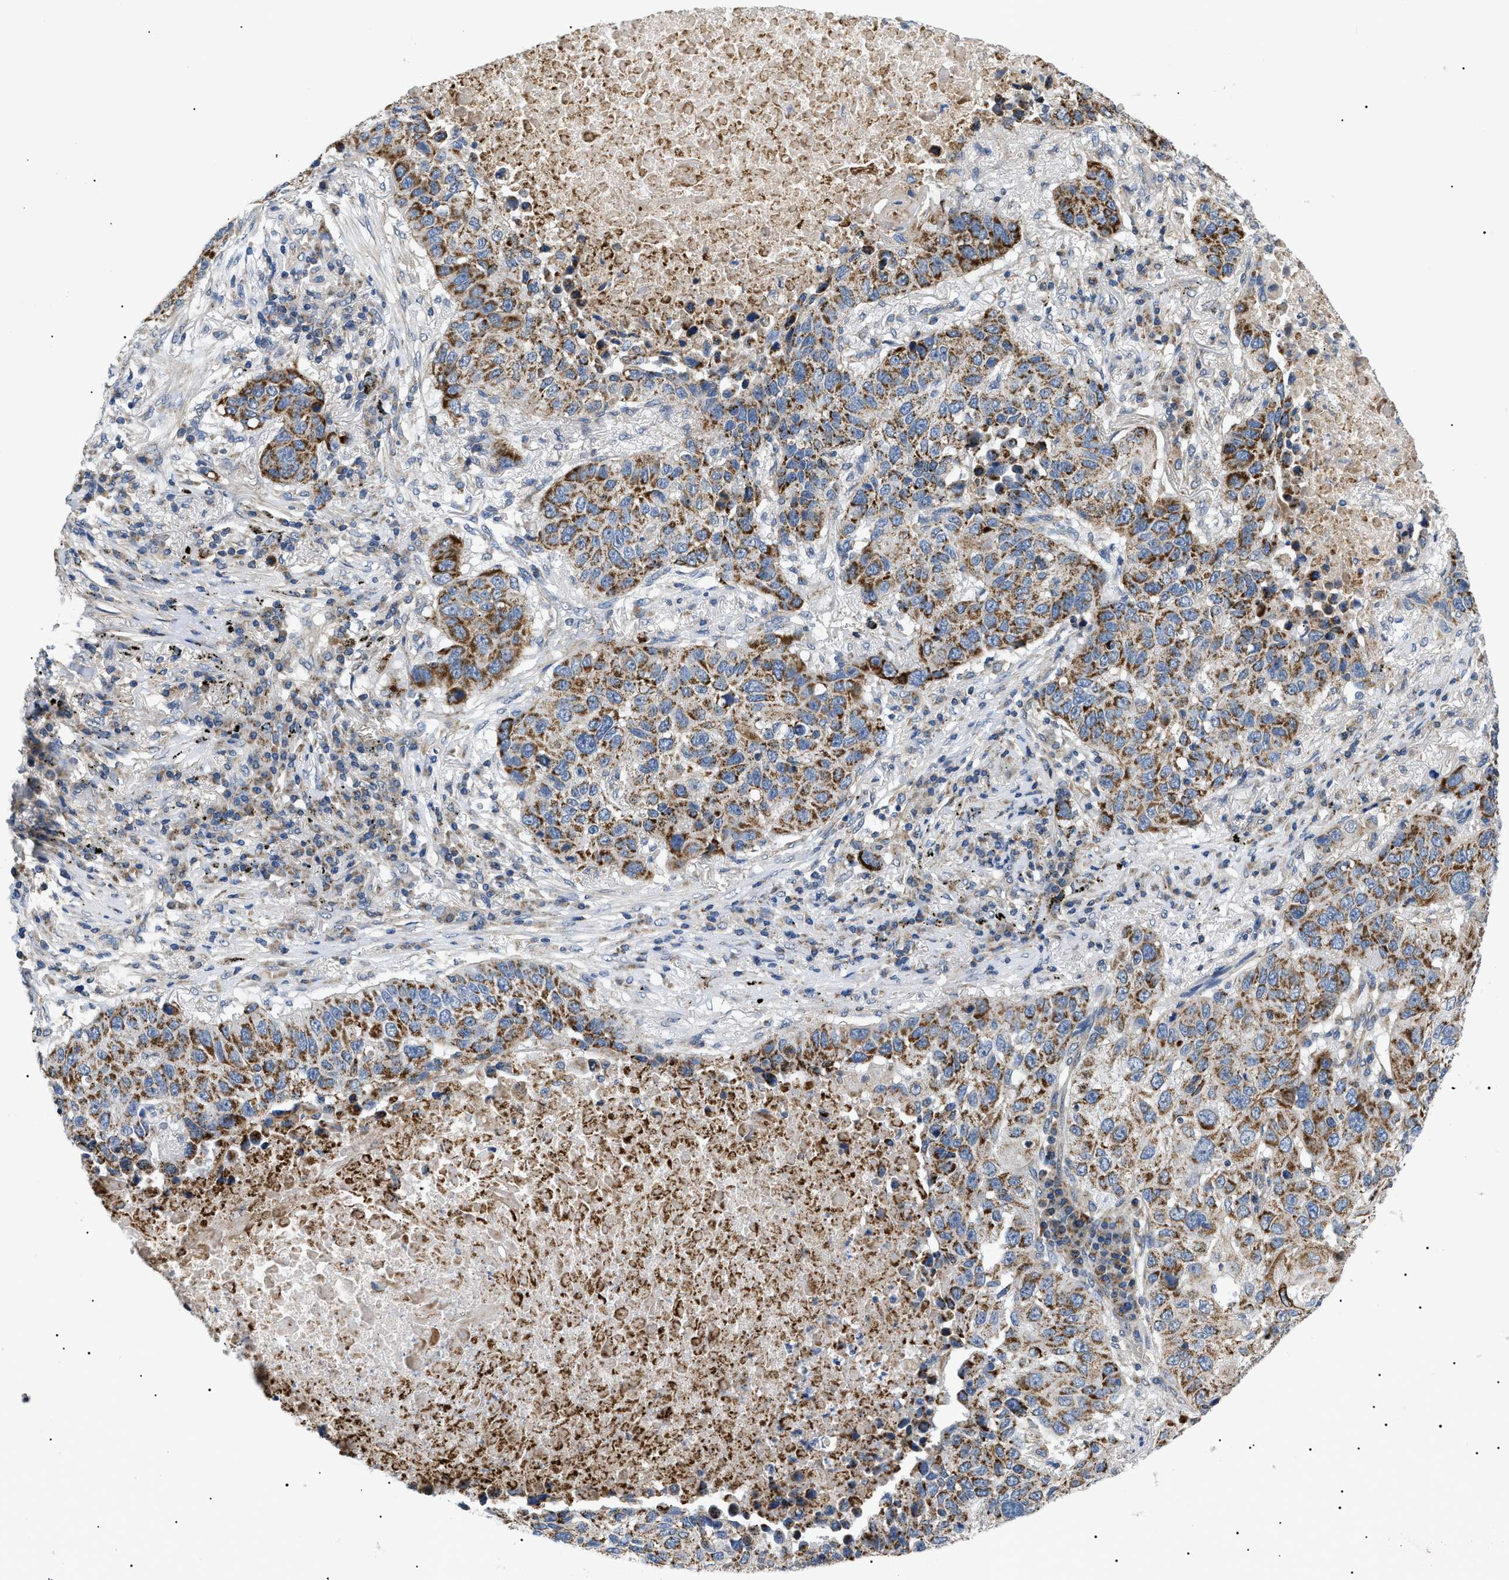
{"staining": {"intensity": "moderate", "quantity": ">75%", "location": "cytoplasmic/membranous"}, "tissue": "lung cancer", "cell_type": "Tumor cells", "image_type": "cancer", "snomed": [{"axis": "morphology", "description": "Squamous cell carcinoma, NOS"}, {"axis": "topography", "description": "Lung"}], "caption": "A high-resolution image shows immunohistochemistry (IHC) staining of lung cancer (squamous cell carcinoma), which exhibits moderate cytoplasmic/membranous positivity in approximately >75% of tumor cells.", "gene": "TOMM6", "patient": {"sex": "male", "age": 57}}